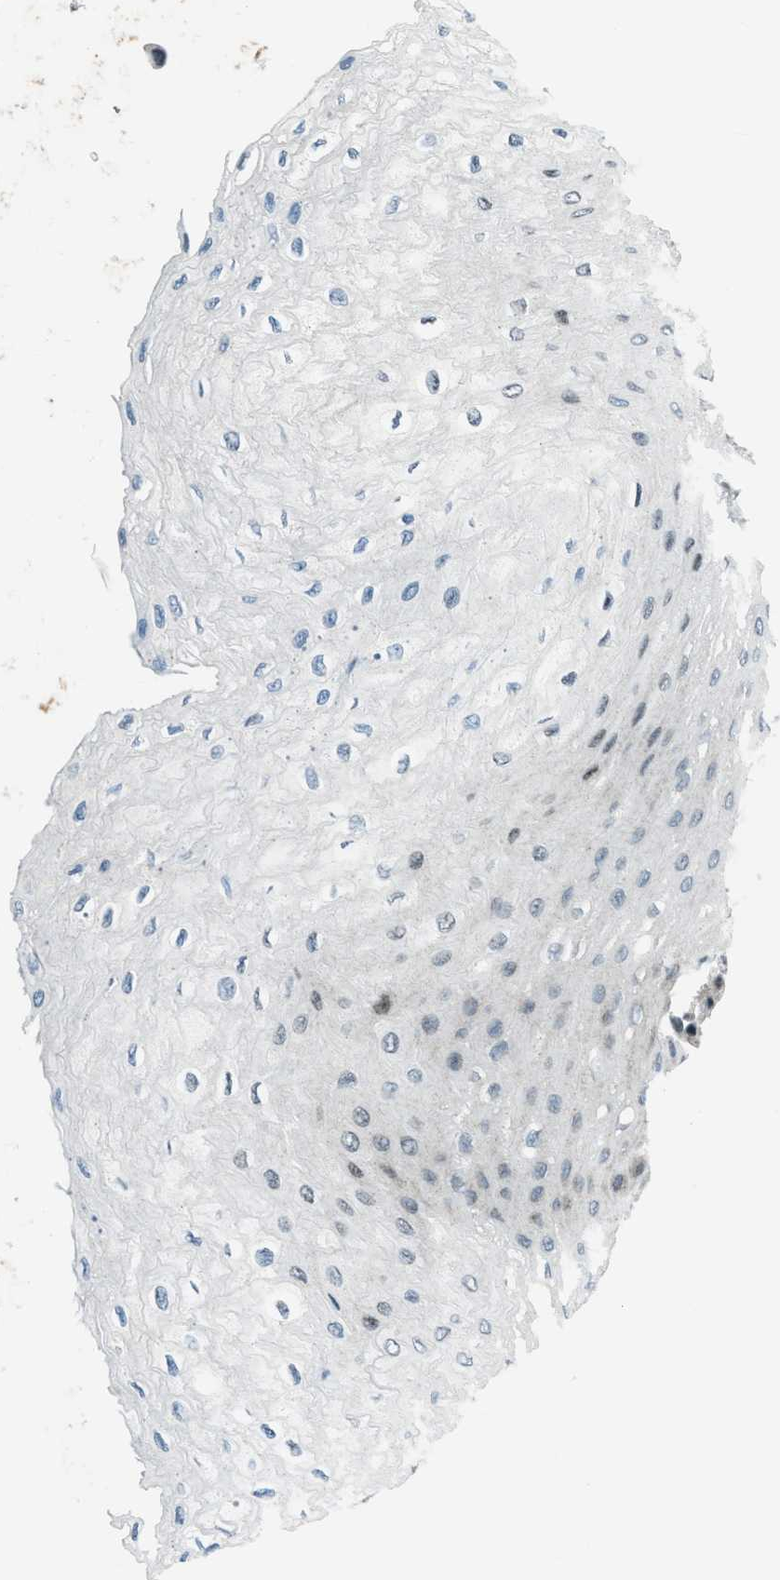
{"staining": {"intensity": "negative", "quantity": "none", "location": "none"}, "tissue": "esophagus", "cell_type": "Squamous epithelial cells", "image_type": "normal", "snomed": [{"axis": "morphology", "description": "Normal tissue, NOS"}, {"axis": "topography", "description": "Esophagus"}], "caption": "Immunohistochemistry of normal human esophagus shows no staining in squamous epithelial cells.", "gene": "KLF6", "patient": {"sex": "female", "age": 72}}